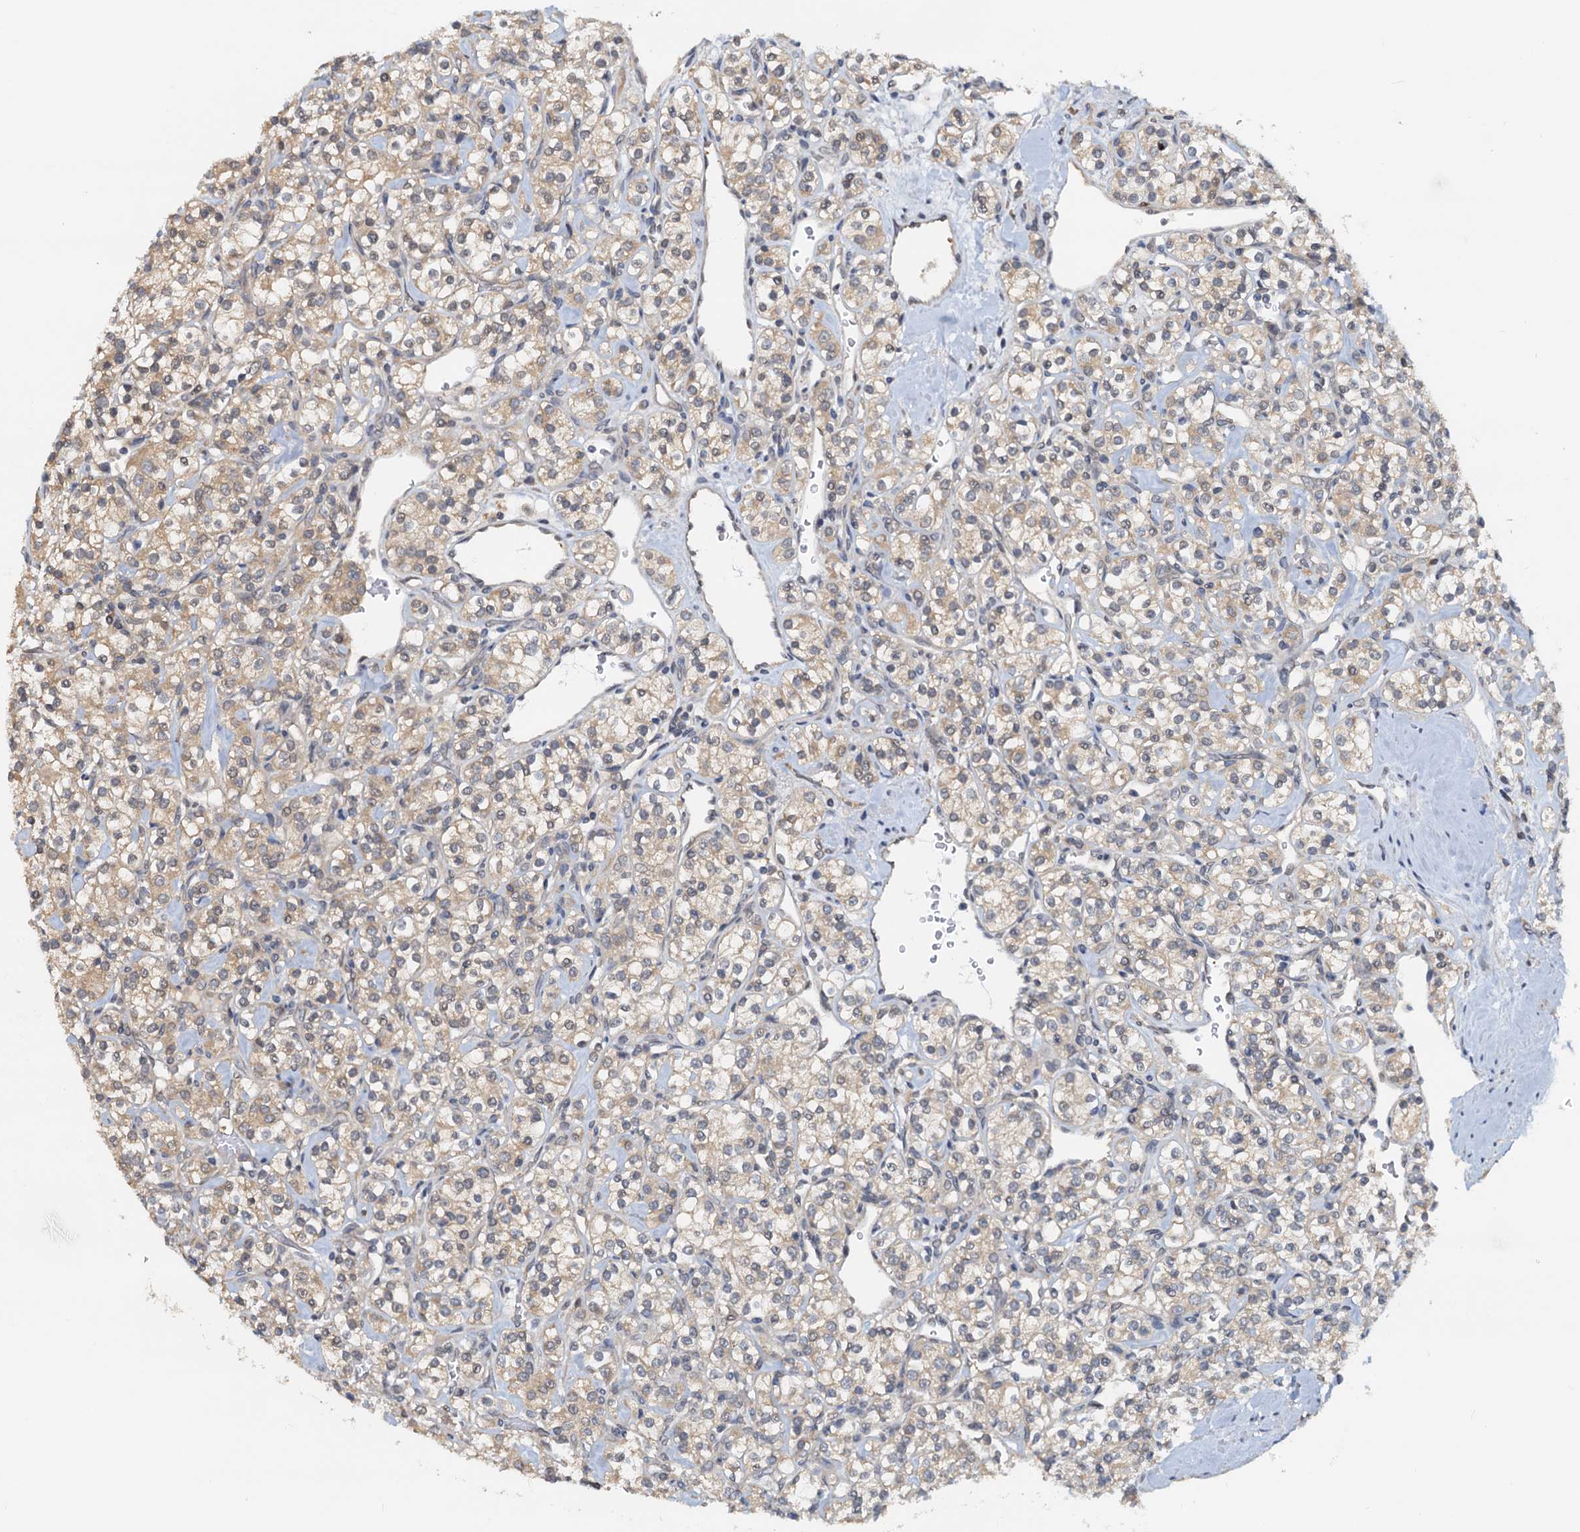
{"staining": {"intensity": "weak", "quantity": "25%-75%", "location": "cytoplasmic/membranous"}, "tissue": "renal cancer", "cell_type": "Tumor cells", "image_type": "cancer", "snomed": [{"axis": "morphology", "description": "Adenocarcinoma, NOS"}, {"axis": "topography", "description": "Kidney"}], "caption": "A photomicrograph of renal cancer stained for a protein reveals weak cytoplasmic/membranous brown staining in tumor cells. The staining is performed using DAB (3,3'-diaminobenzidine) brown chromogen to label protein expression. The nuclei are counter-stained blue using hematoxylin.", "gene": "PTGES3", "patient": {"sex": "male", "age": 77}}